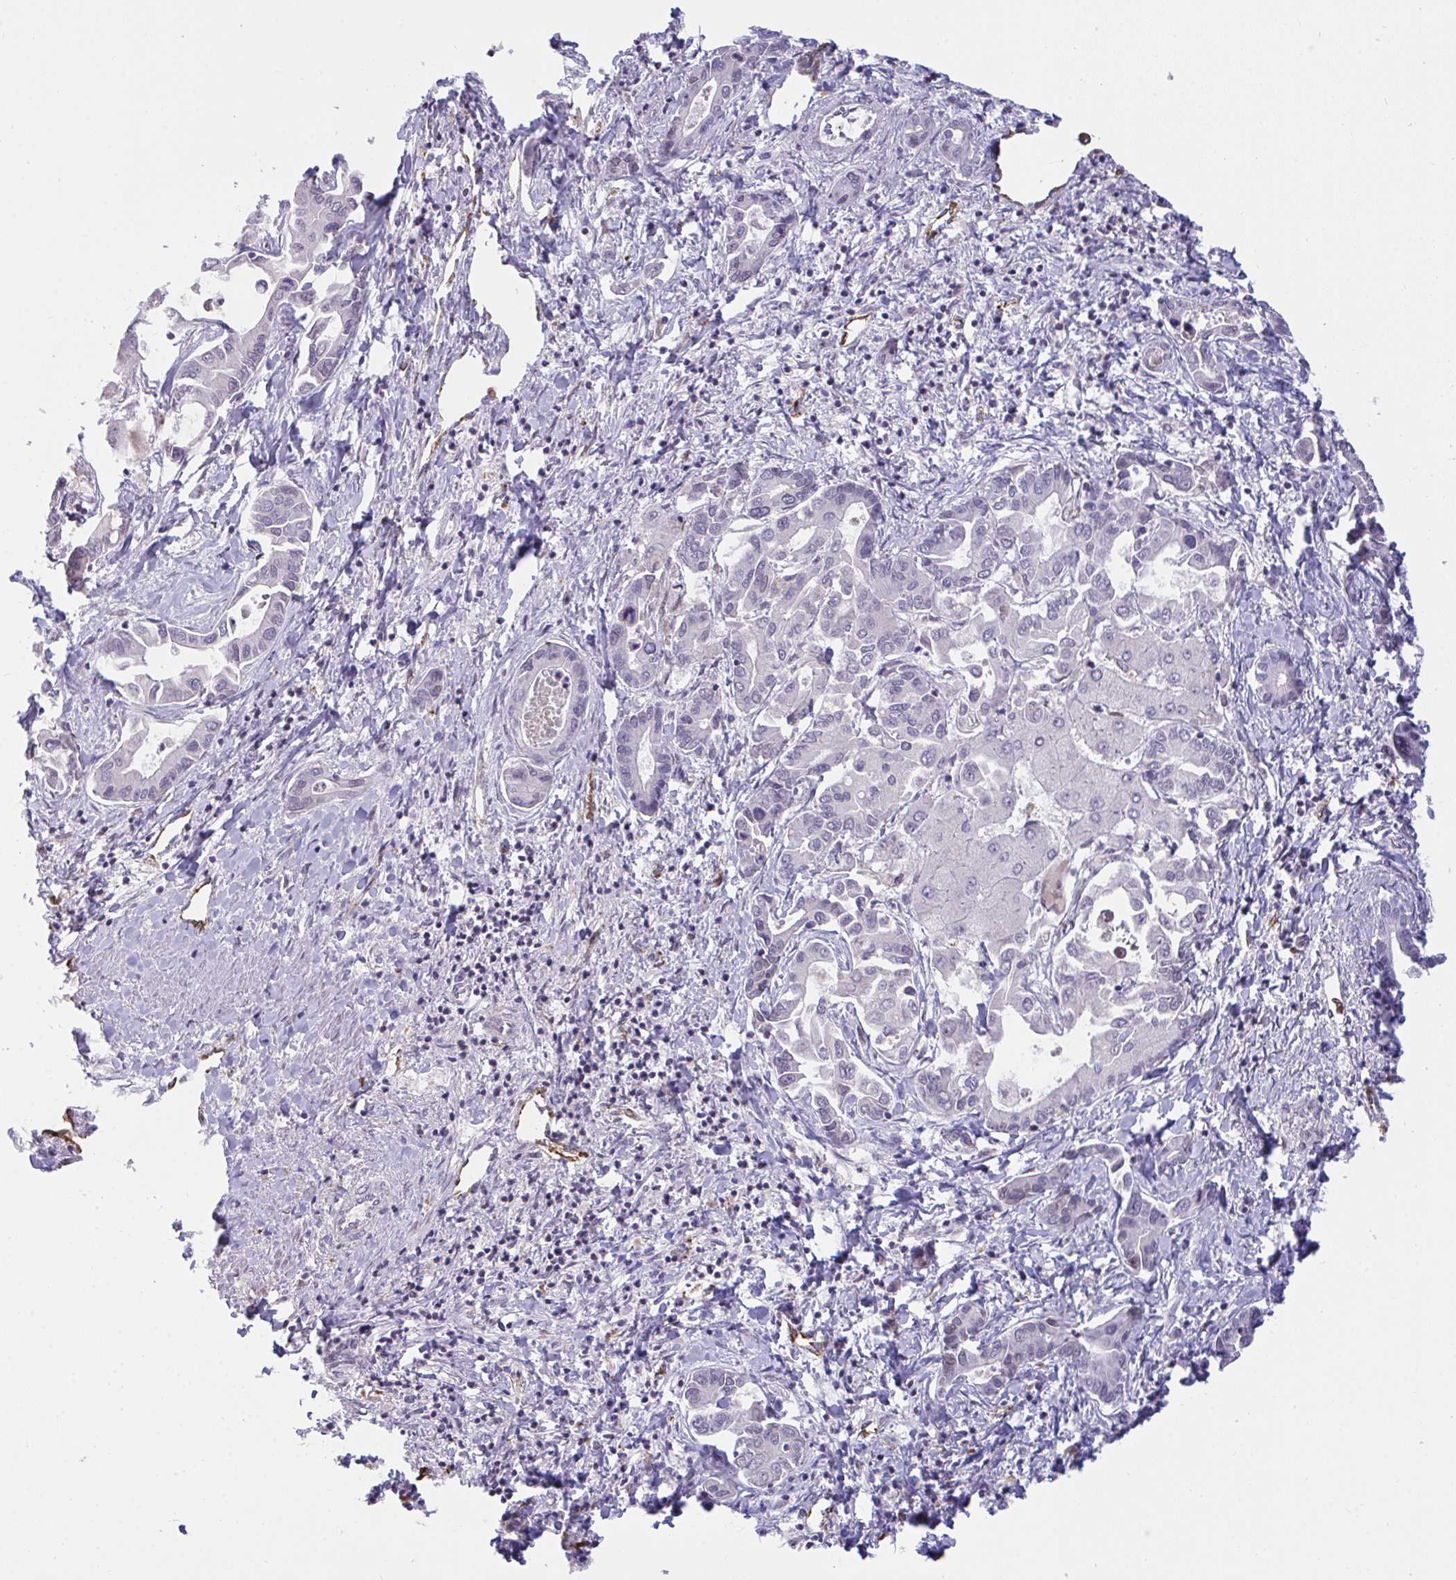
{"staining": {"intensity": "negative", "quantity": "none", "location": "none"}, "tissue": "liver cancer", "cell_type": "Tumor cells", "image_type": "cancer", "snomed": [{"axis": "morphology", "description": "Cholangiocarcinoma"}, {"axis": "topography", "description": "Liver"}], "caption": "IHC photomicrograph of neoplastic tissue: human liver cholangiocarcinoma stained with DAB (3,3'-diaminobenzidine) displays no significant protein positivity in tumor cells. (DAB IHC, high magnification).", "gene": "SEMA6B", "patient": {"sex": "male", "age": 66}}